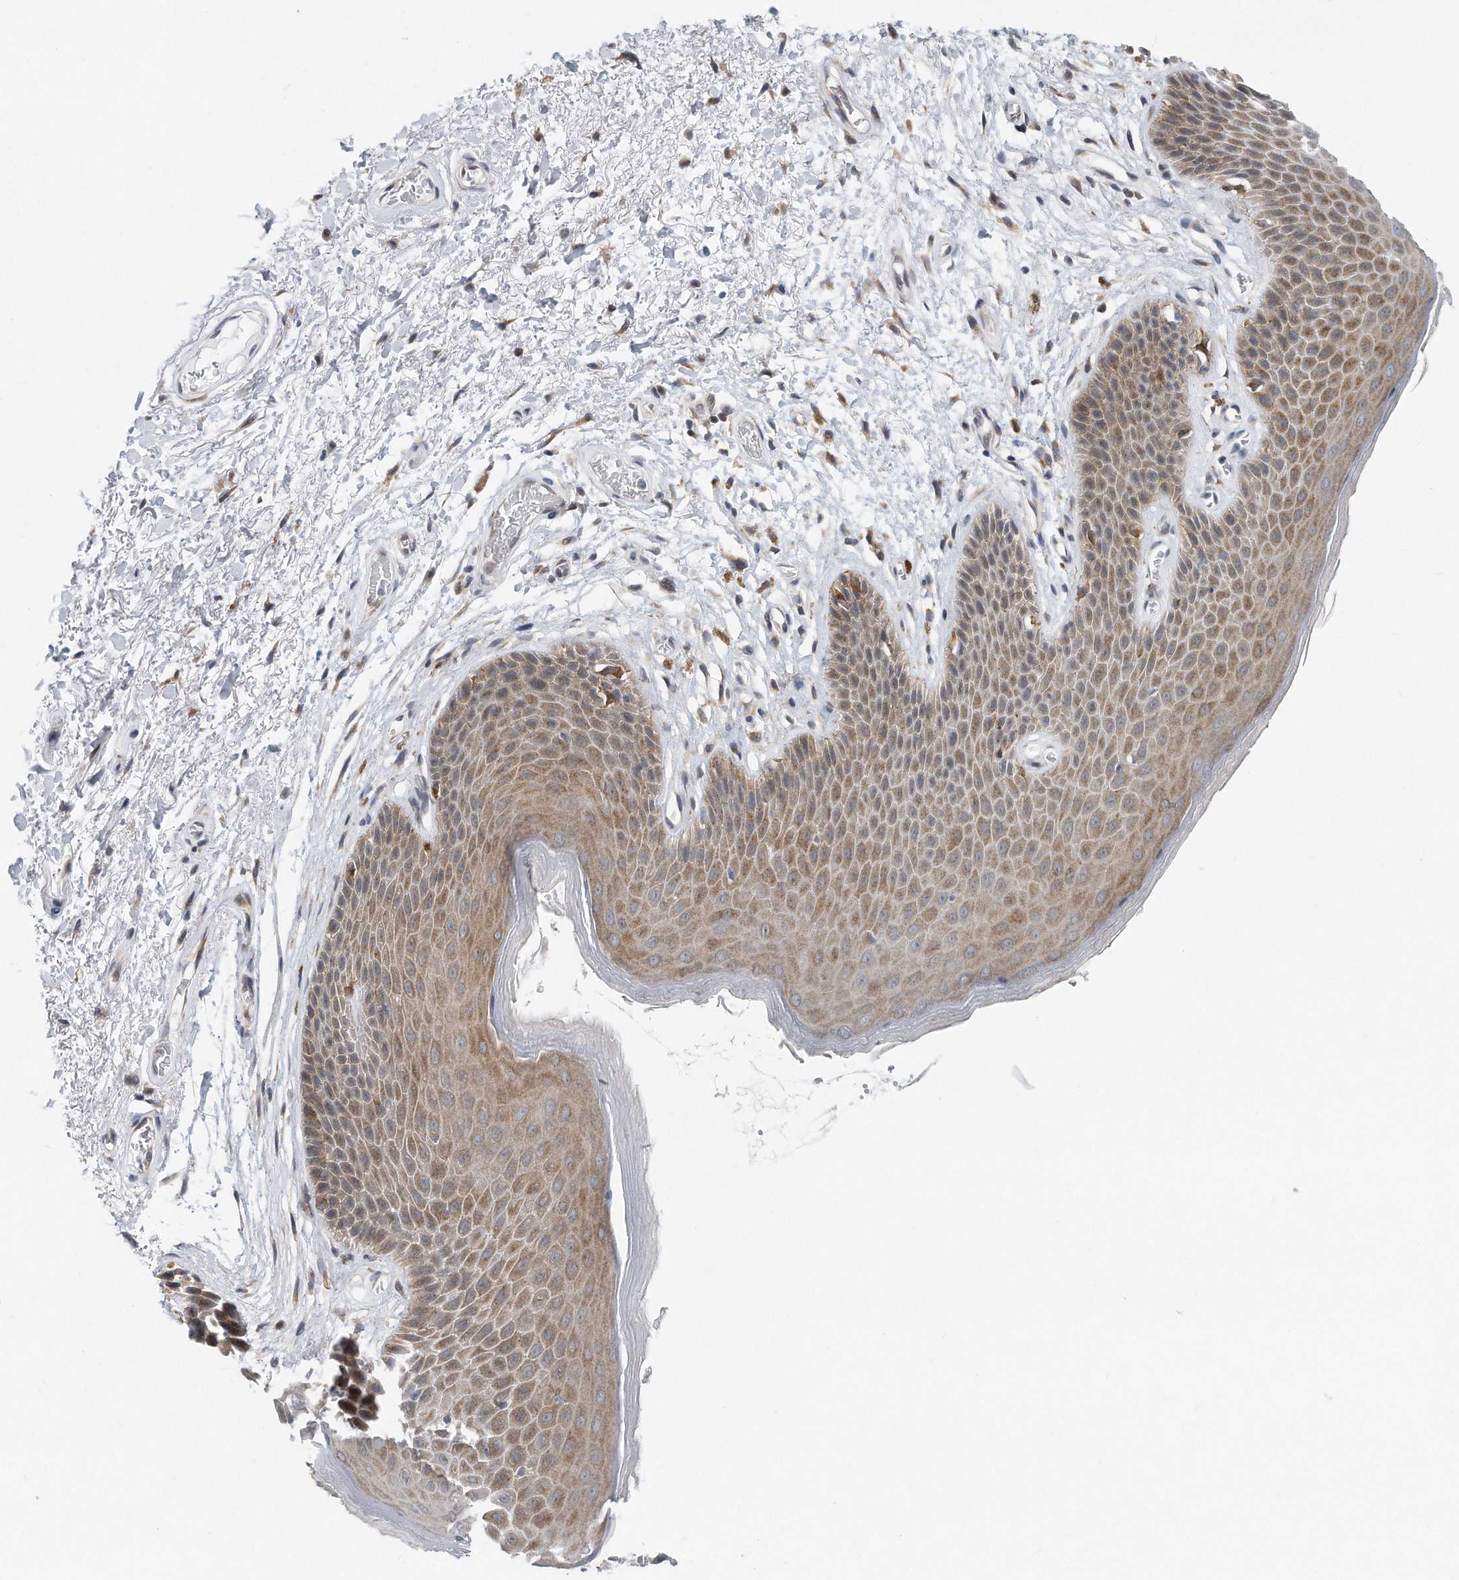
{"staining": {"intensity": "moderate", "quantity": "25%-75%", "location": "cytoplasmic/membranous"}, "tissue": "skin", "cell_type": "Epidermal cells", "image_type": "normal", "snomed": [{"axis": "morphology", "description": "Normal tissue, NOS"}, {"axis": "topography", "description": "Anal"}], "caption": "Protein expression analysis of normal skin shows moderate cytoplasmic/membranous staining in about 25%-75% of epidermal cells.", "gene": "VLDLR", "patient": {"sex": "male", "age": 74}}